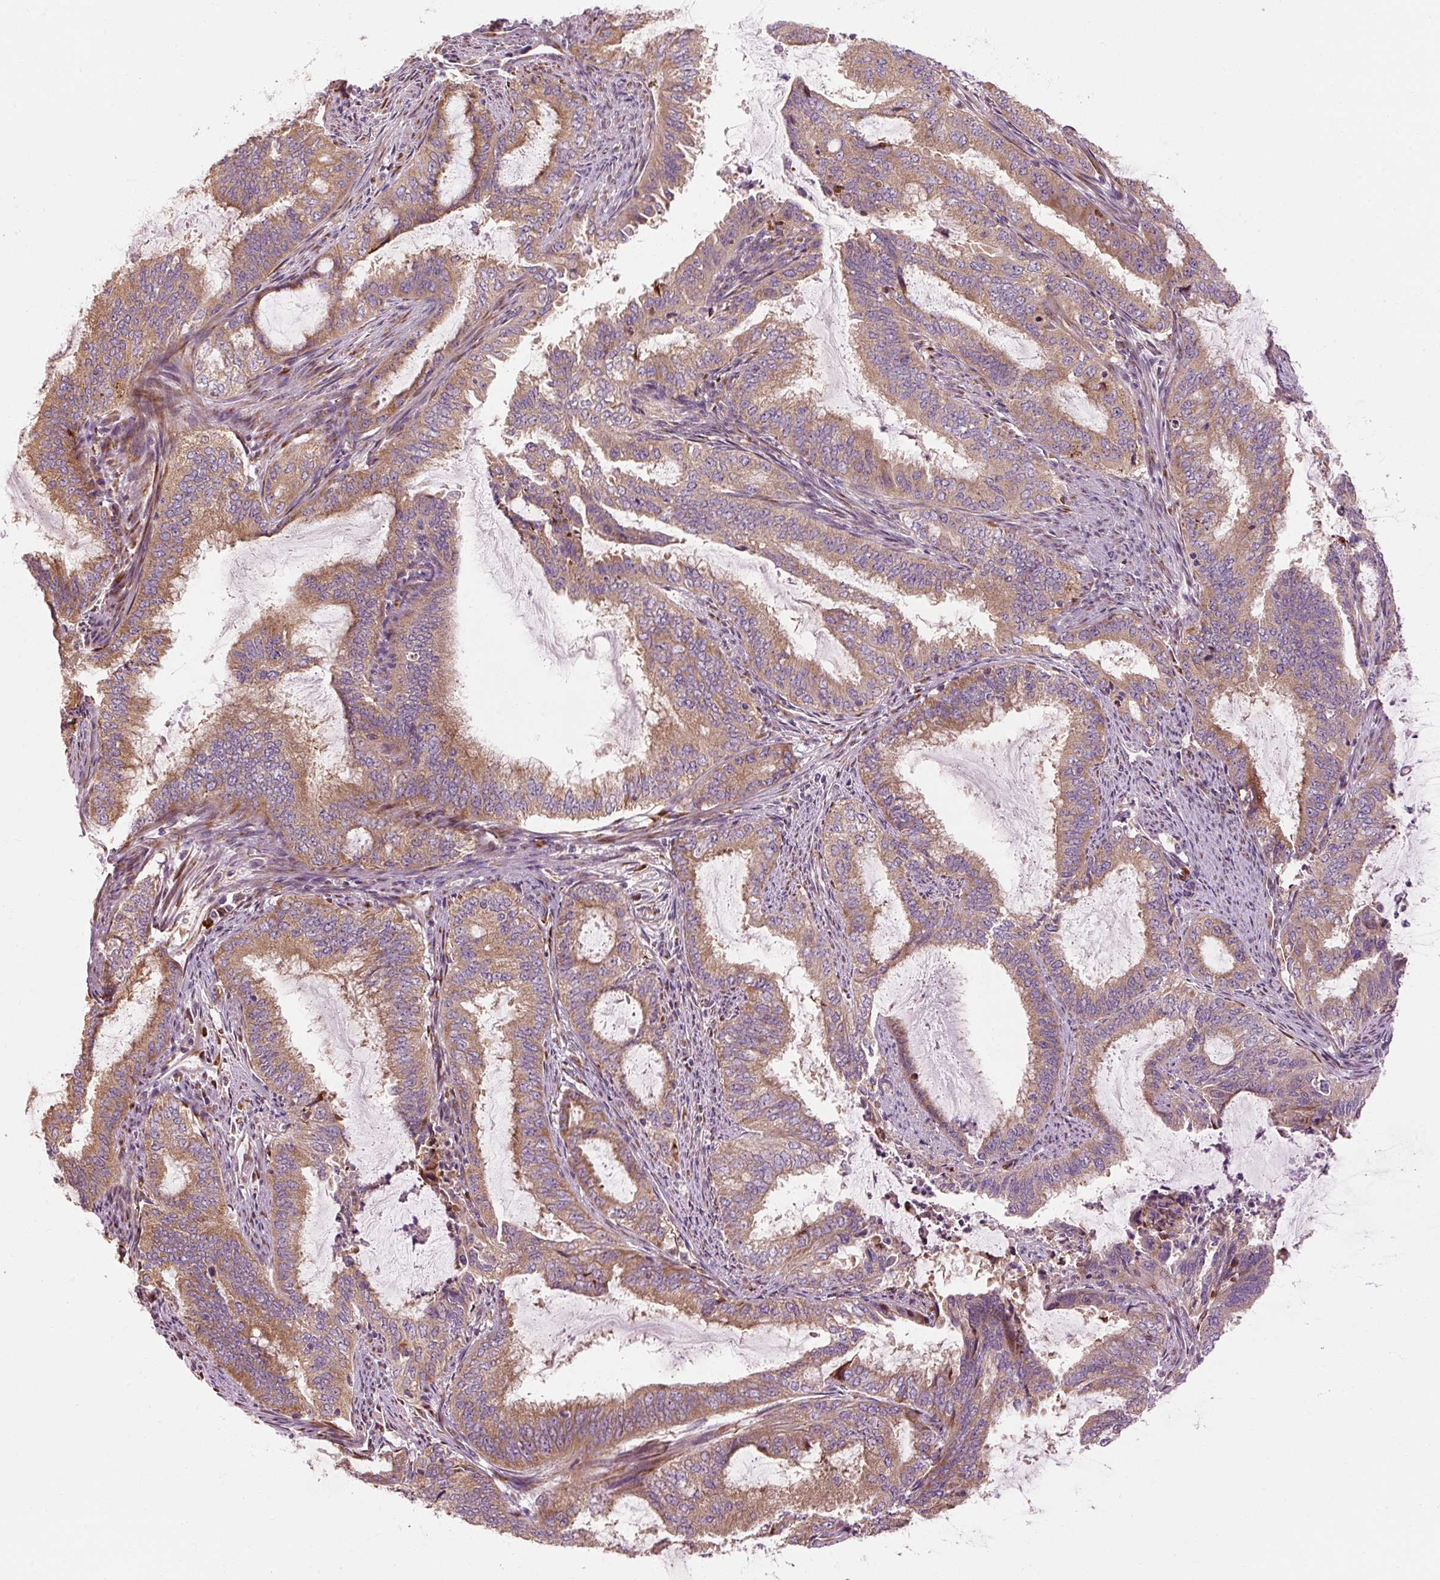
{"staining": {"intensity": "moderate", "quantity": ">75%", "location": "cytoplasmic/membranous"}, "tissue": "endometrial cancer", "cell_type": "Tumor cells", "image_type": "cancer", "snomed": [{"axis": "morphology", "description": "Adenocarcinoma, NOS"}, {"axis": "topography", "description": "Endometrium"}], "caption": "Protein expression analysis of human endometrial cancer (adenocarcinoma) reveals moderate cytoplasmic/membranous expression in about >75% of tumor cells. Nuclei are stained in blue.", "gene": "PRSS48", "patient": {"sex": "female", "age": 51}}